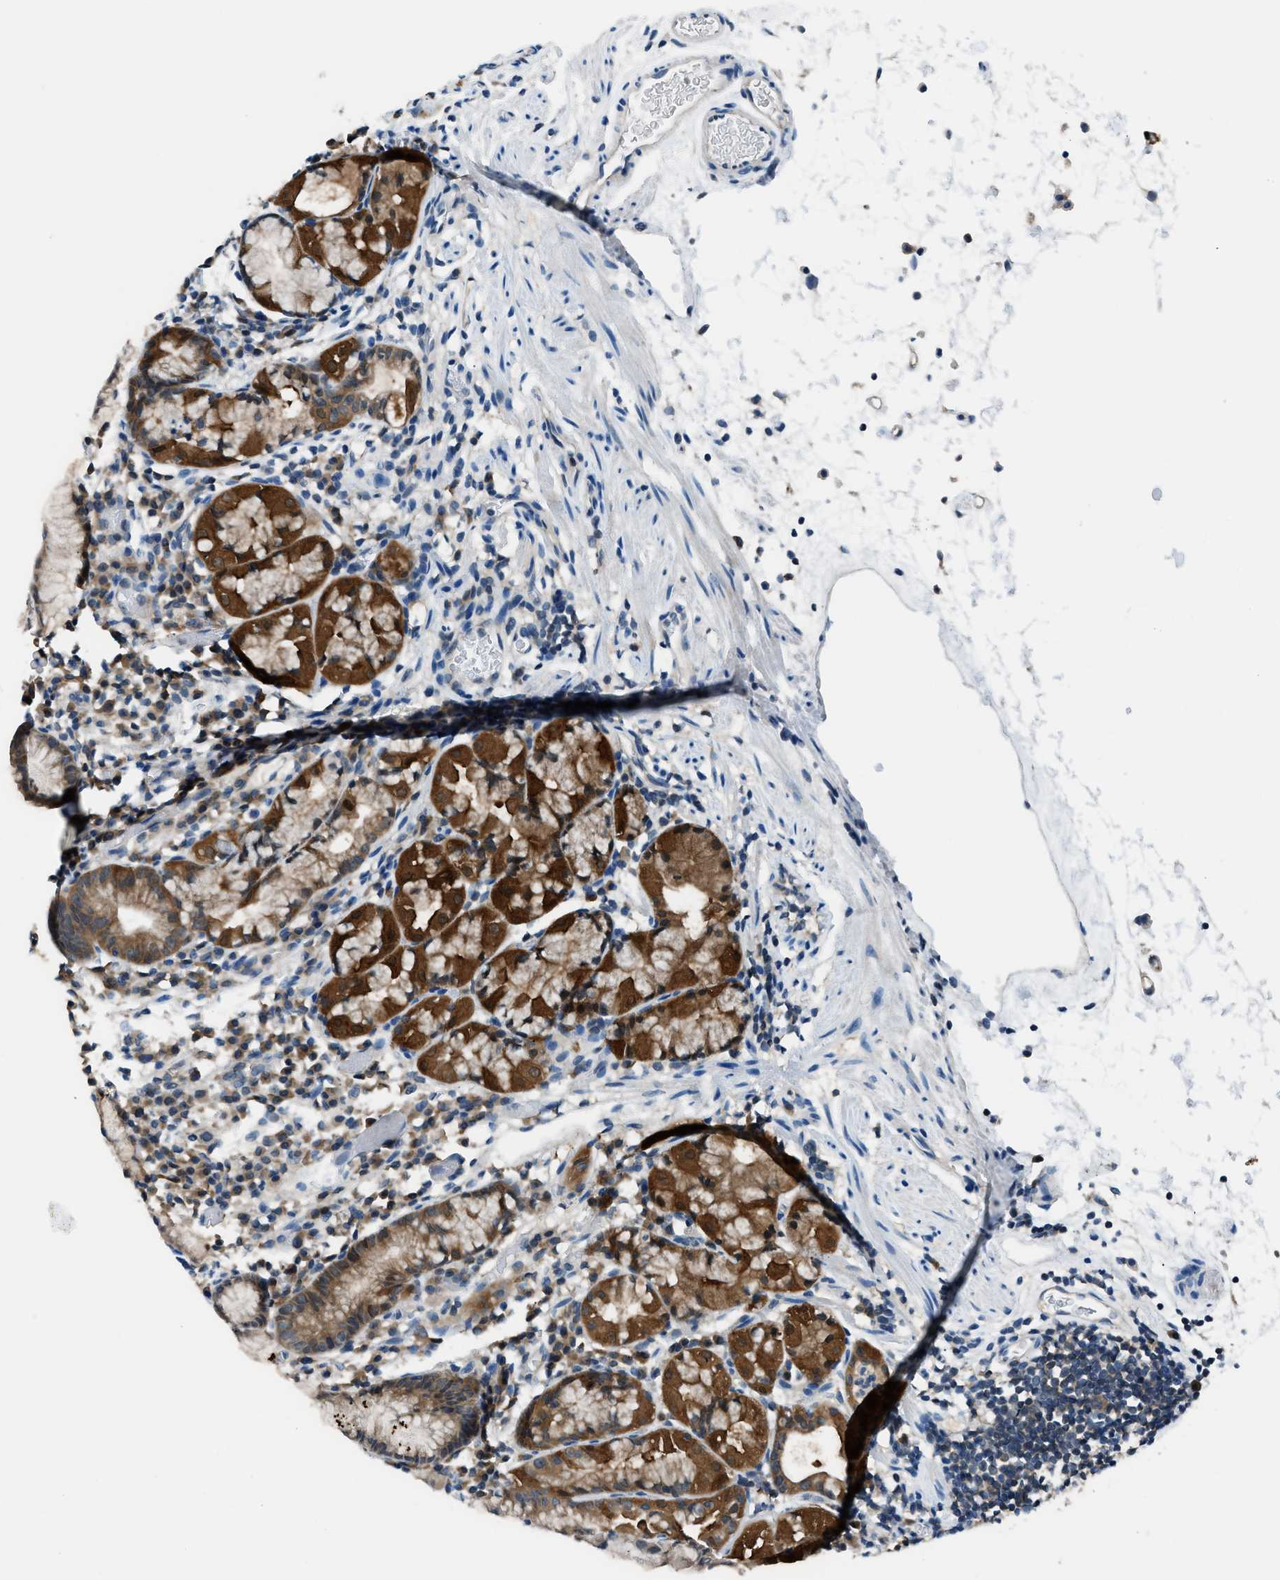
{"staining": {"intensity": "strong", "quantity": ">75%", "location": "cytoplasmic/membranous"}, "tissue": "stomach", "cell_type": "Glandular cells", "image_type": "normal", "snomed": [{"axis": "morphology", "description": "Normal tissue, NOS"}, {"axis": "topography", "description": "Stomach"}, {"axis": "topography", "description": "Stomach, lower"}], "caption": "Stomach stained with immunohistochemistry (IHC) reveals strong cytoplasmic/membranous expression in approximately >75% of glandular cells. (DAB (3,3'-diaminobenzidine) IHC, brown staining for protein, blue staining for nuclei).", "gene": "ACP1", "patient": {"sex": "female", "age": 75}}